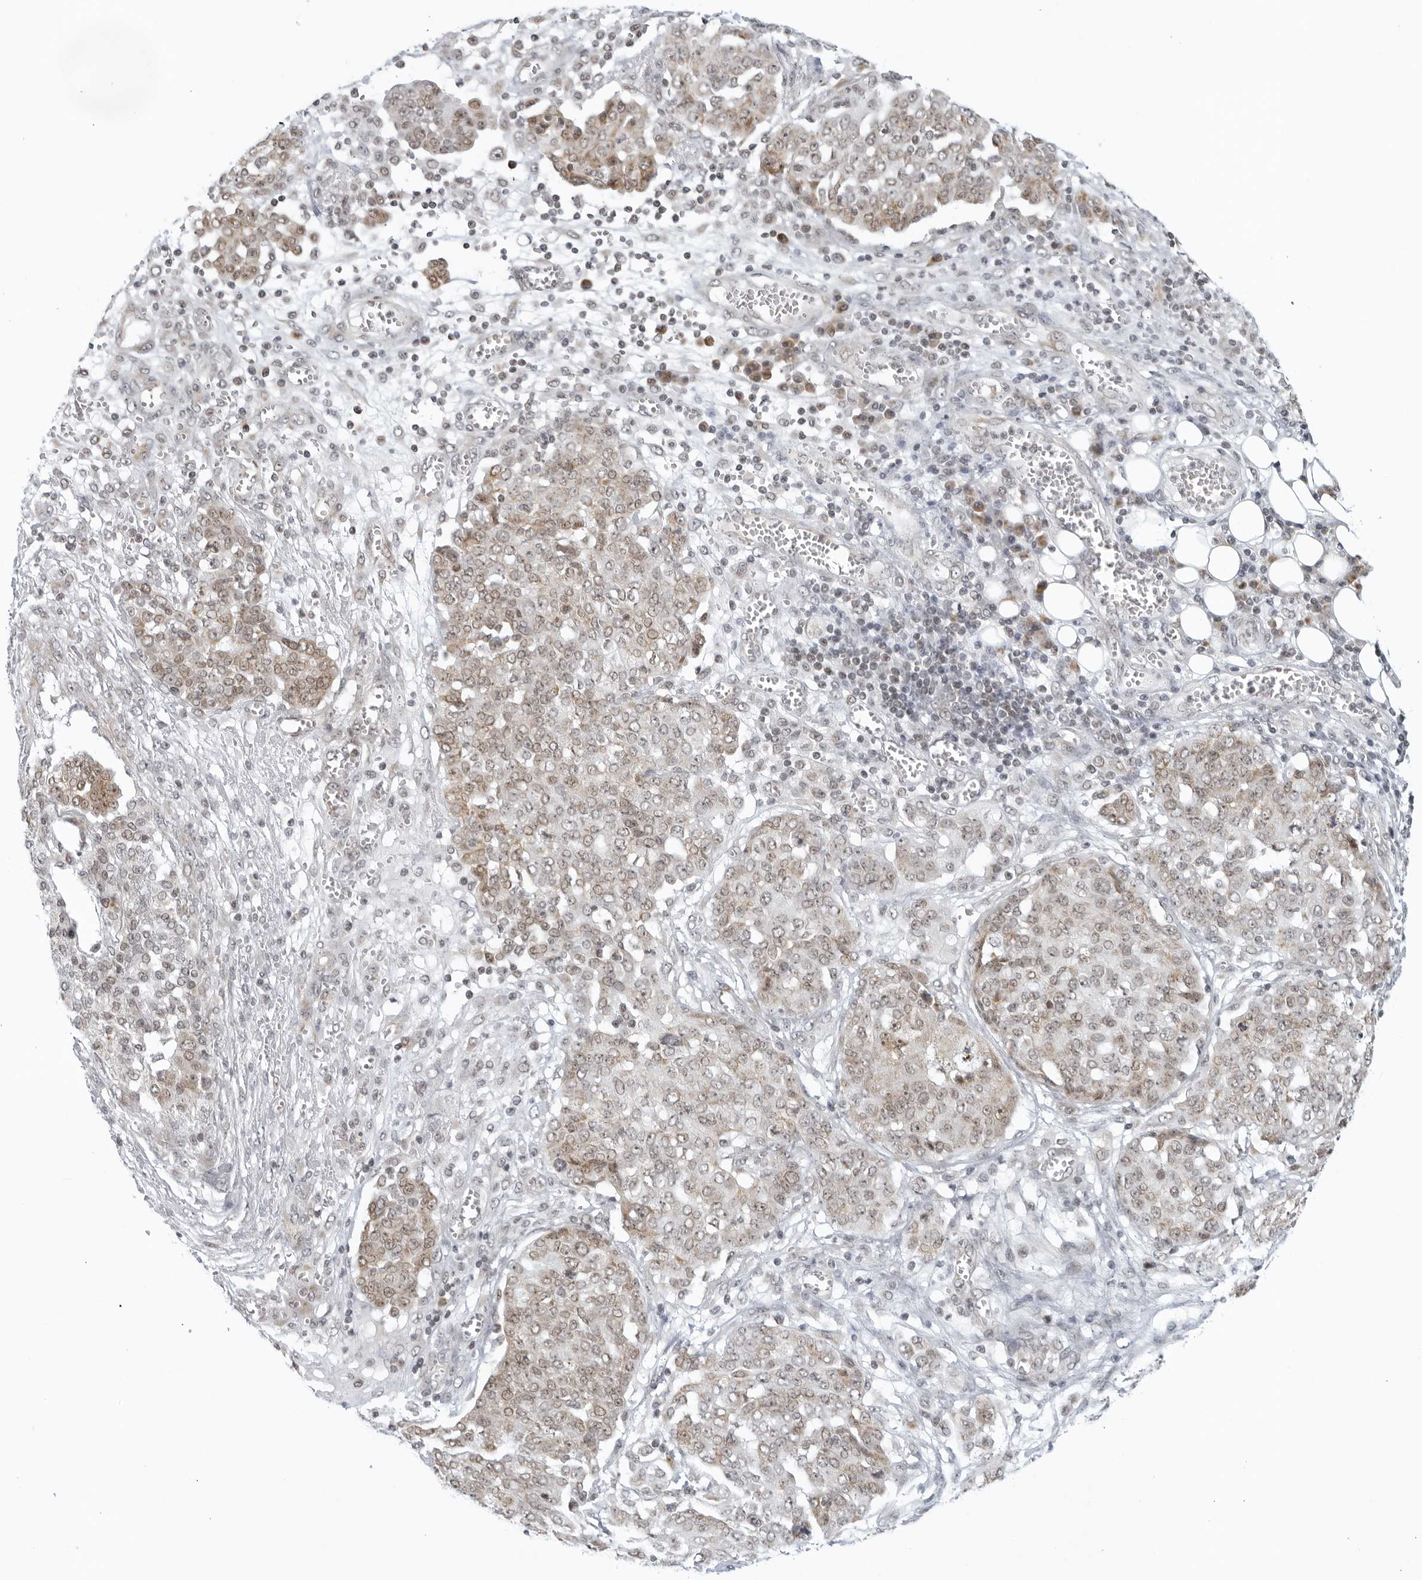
{"staining": {"intensity": "weak", "quantity": "25%-75%", "location": "cytoplasmic/membranous,nuclear"}, "tissue": "ovarian cancer", "cell_type": "Tumor cells", "image_type": "cancer", "snomed": [{"axis": "morphology", "description": "Cystadenocarcinoma, serous, NOS"}, {"axis": "topography", "description": "Soft tissue"}, {"axis": "topography", "description": "Ovary"}], "caption": "Immunohistochemistry of human ovarian cancer demonstrates low levels of weak cytoplasmic/membranous and nuclear expression in about 25%-75% of tumor cells.", "gene": "RAB11FIP3", "patient": {"sex": "female", "age": 57}}